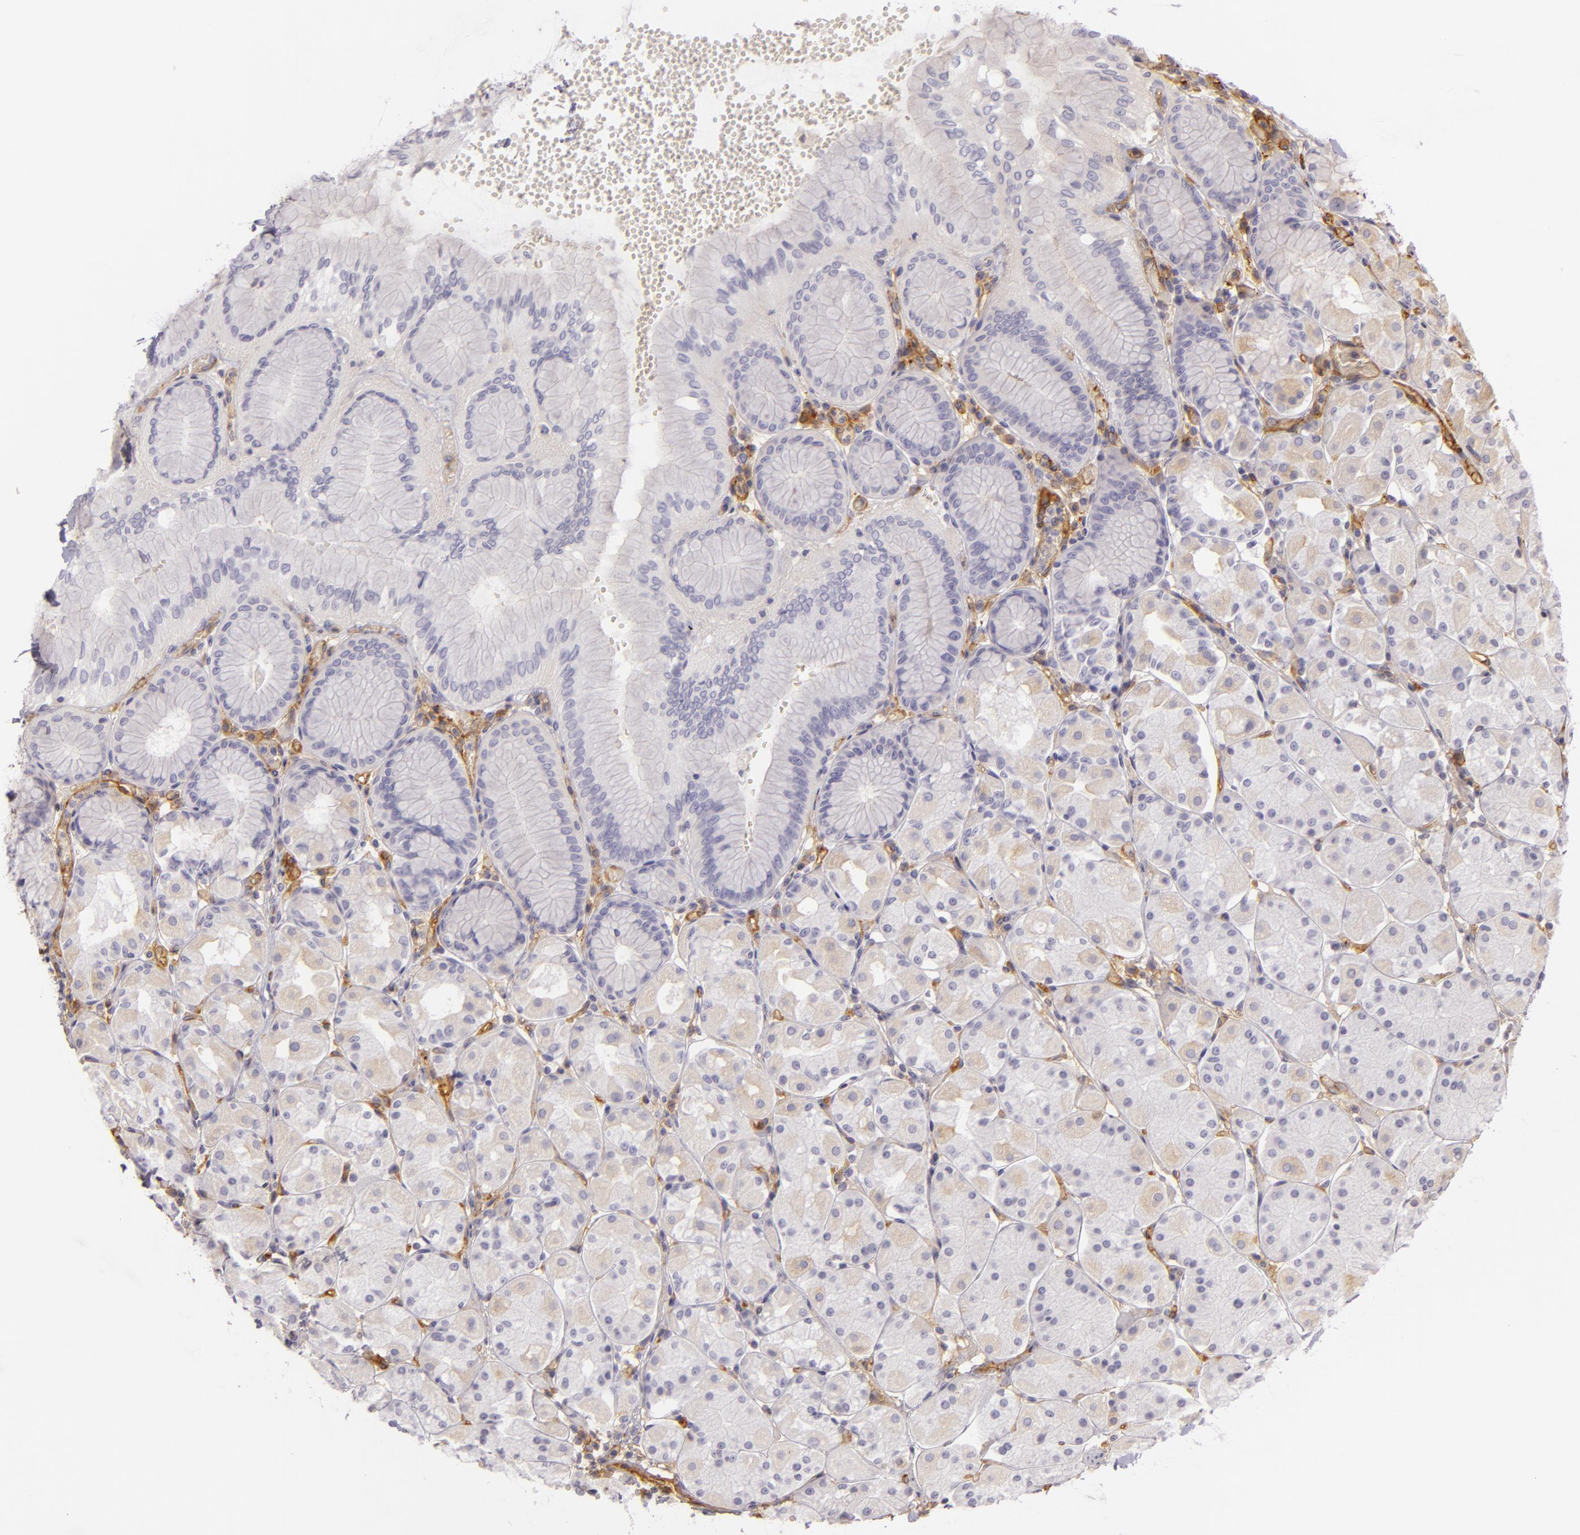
{"staining": {"intensity": "negative", "quantity": "none", "location": "none"}, "tissue": "stomach", "cell_type": "Glandular cells", "image_type": "normal", "snomed": [{"axis": "morphology", "description": "Normal tissue, NOS"}, {"axis": "topography", "description": "Stomach, upper"}, {"axis": "topography", "description": "Stomach"}], "caption": "Photomicrograph shows no significant protein positivity in glandular cells of benign stomach. (DAB (3,3'-diaminobenzidine) IHC visualized using brightfield microscopy, high magnification).", "gene": "CD59", "patient": {"sex": "male", "age": 76}}